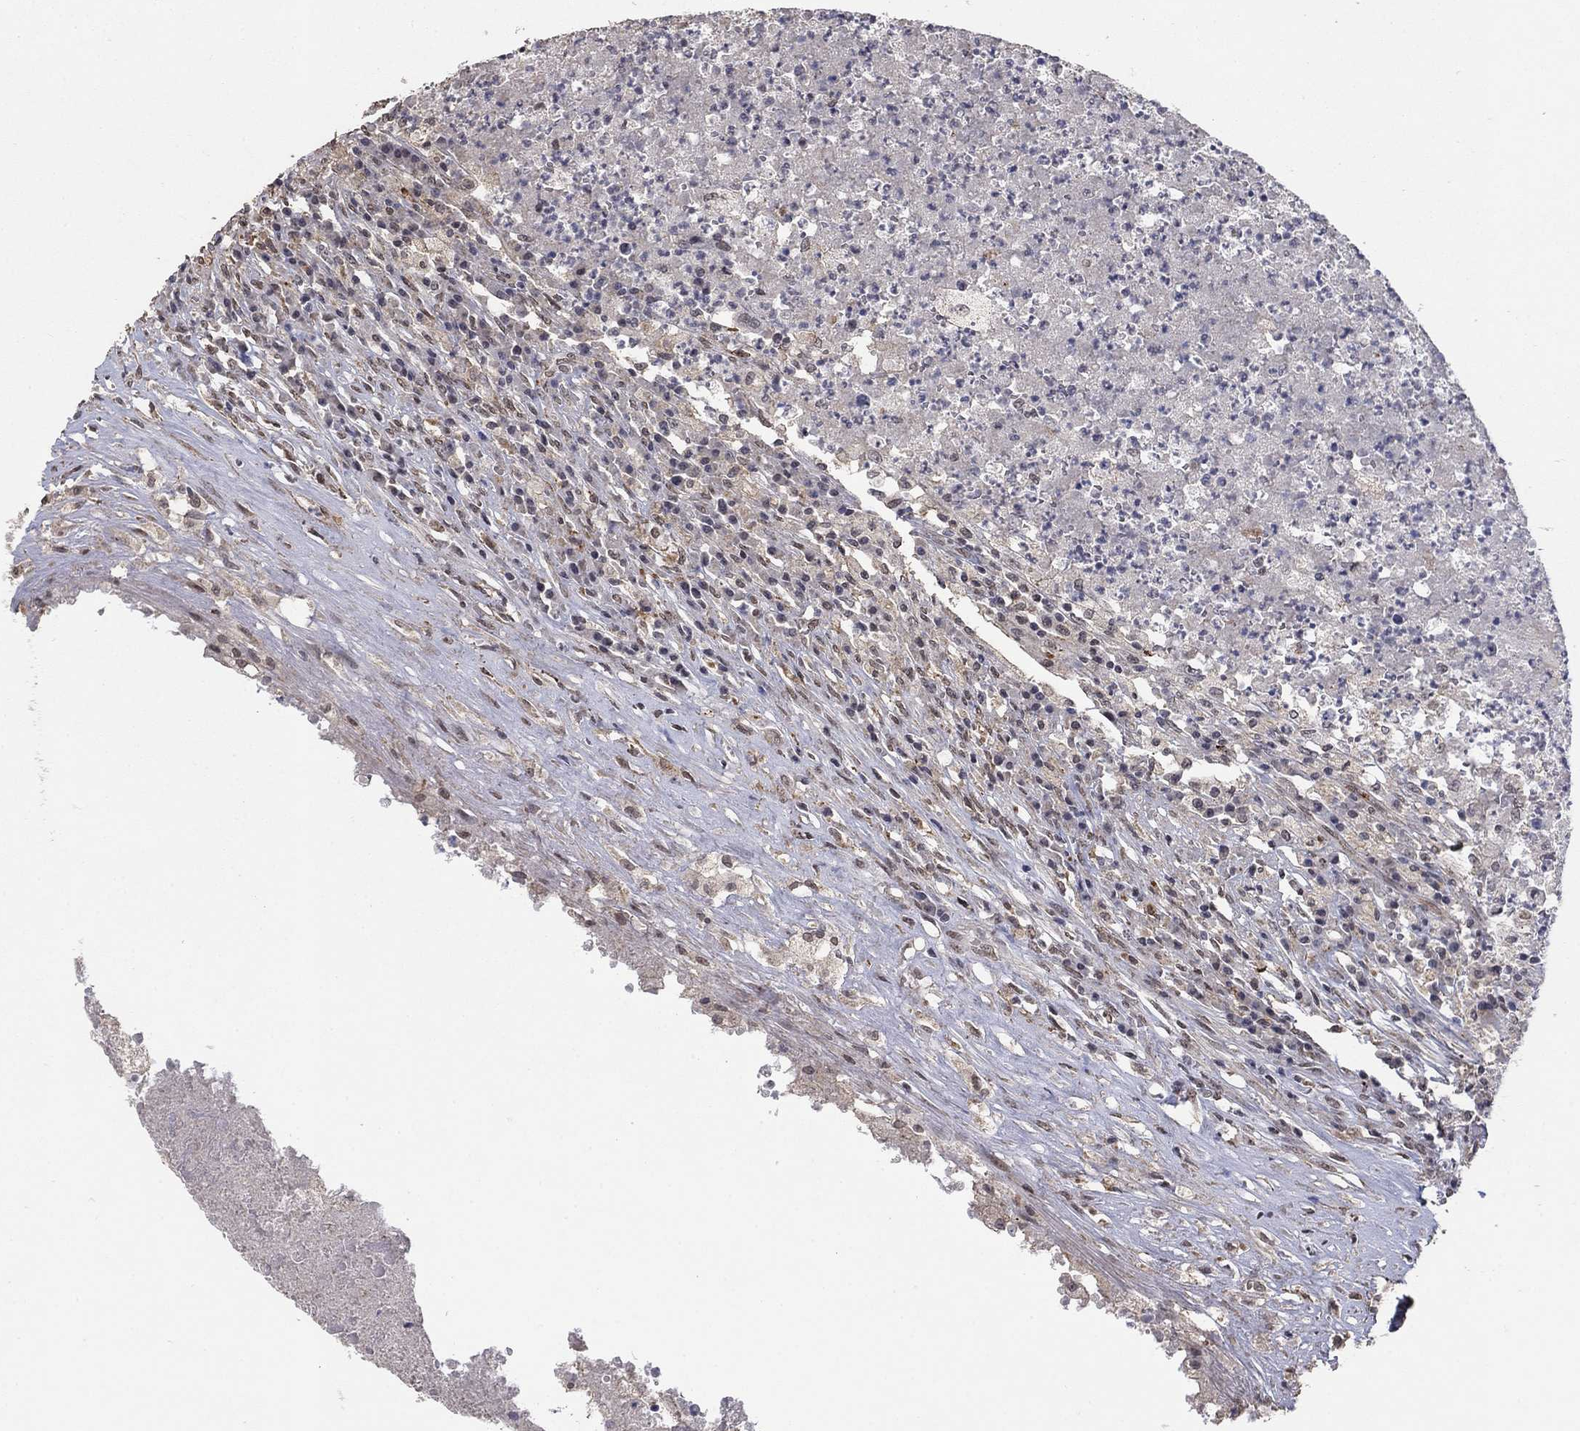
{"staining": {"intensity": "negative", "quantity": "none", "location": "none"}, "tissue": "testis cancer", "cell_type": "Tumor cells", "image_type": "cancer", "snomed": [{"axis": "morphology", "description": "Necrosis, NOS"}, {"axis": "morphology", "description": "Carcinoma, Embryonal, NOS"}, {"axis": "topography", "description": "Testis"}], "caption": "Immunohistochemical staining of human testis cancer exhibits no significant positivity in tumor cells.", "gene": "GRIA3", "patient": {"sex": "male", "age": 19}}